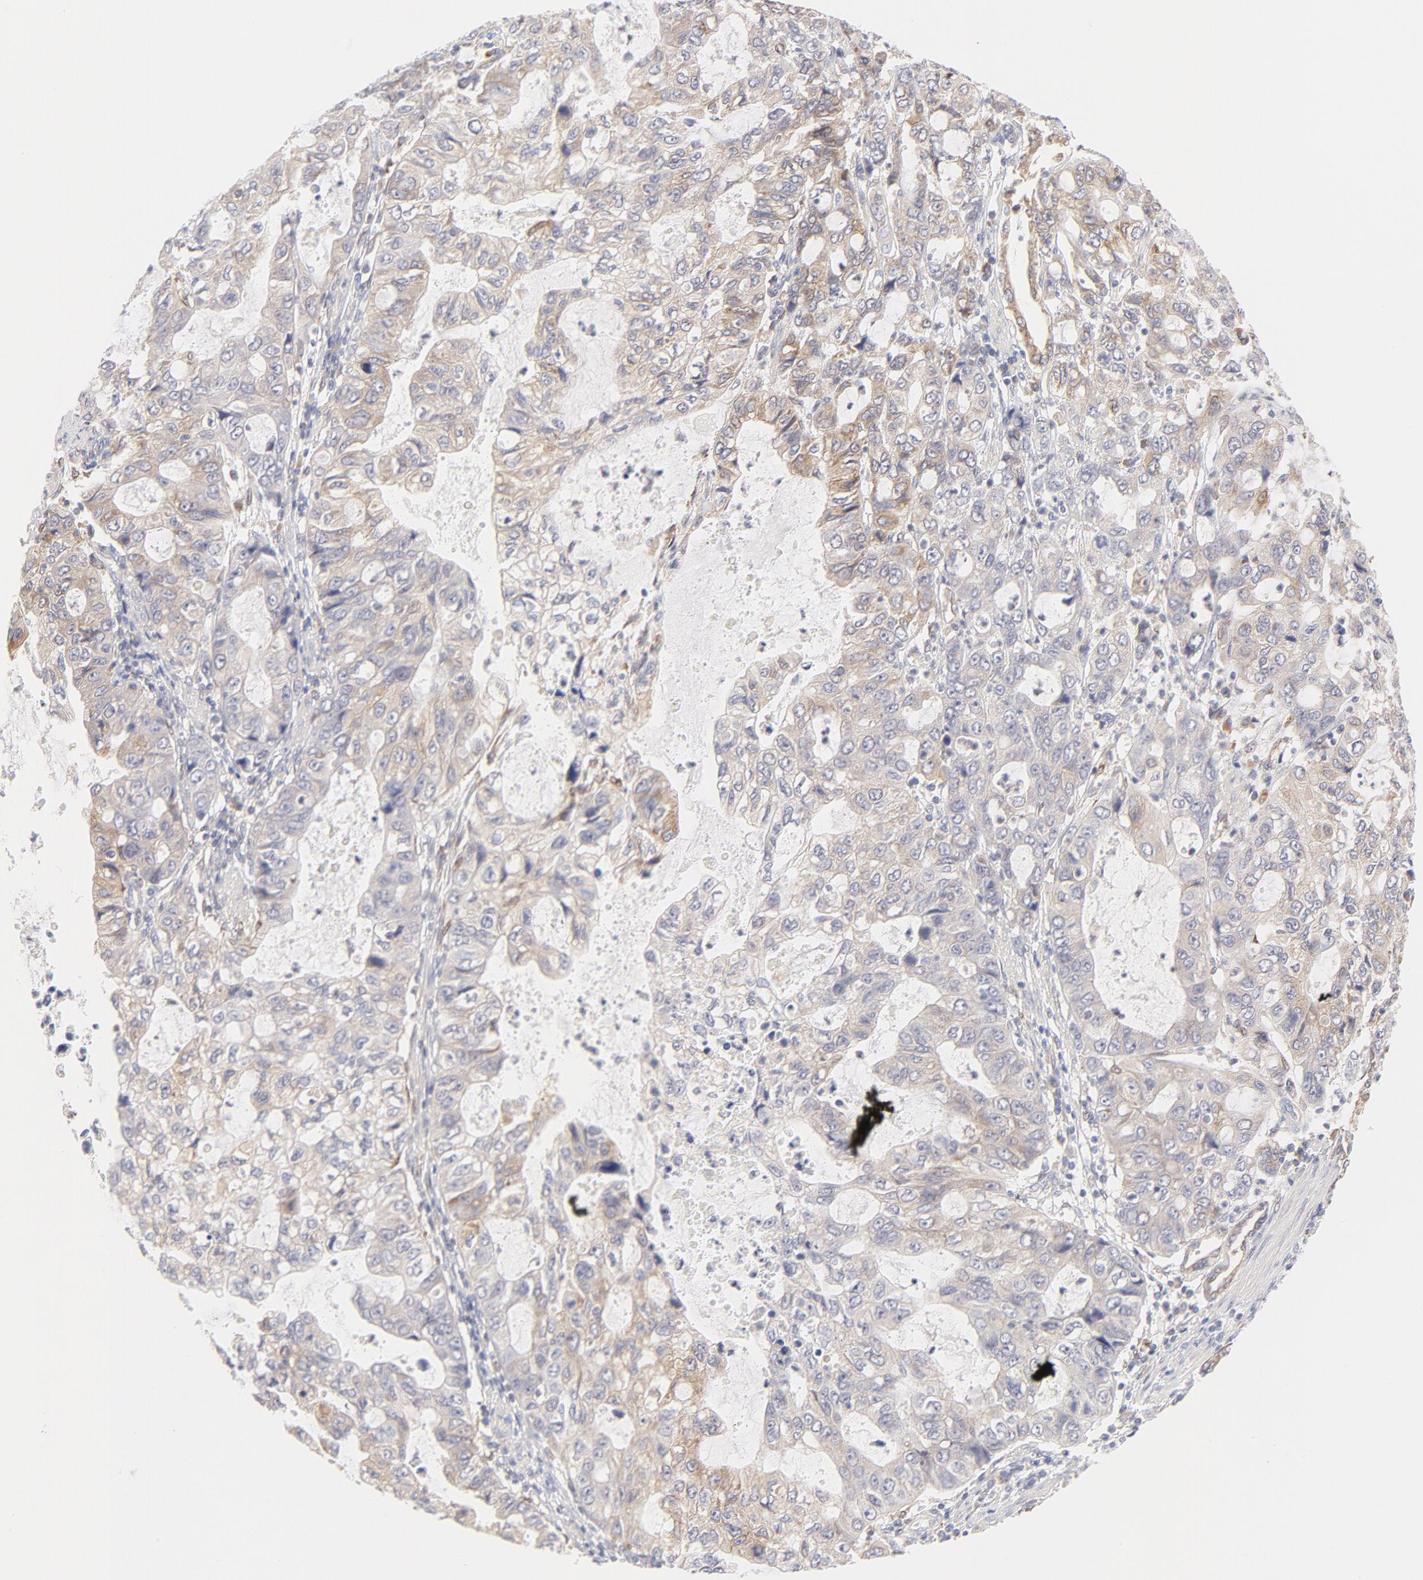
{"staining": {"intensity": "moderate", "quantity": ">75%", "location": "cytoplasmic/membranous"}, "tissue": "stomach cancer", "cell_type": "Tumor cells", "image_type": "cancer", "snomed": [{"axis": "morphology", "description": "Adenocarcinoma, NOS"}, {"axis": "topography", "description": "Stomach, upper"}], "caption": "Brown immunohistochemical staining in human stomach cancer (adenocarcinoma) reveals moderate cytoplasmic/membranous positivity in about >75% of tumor cells. Nuclei are stained in blue.", "gene": "RPS6KA1", "patient": {"sex": "female", "age": 52}}